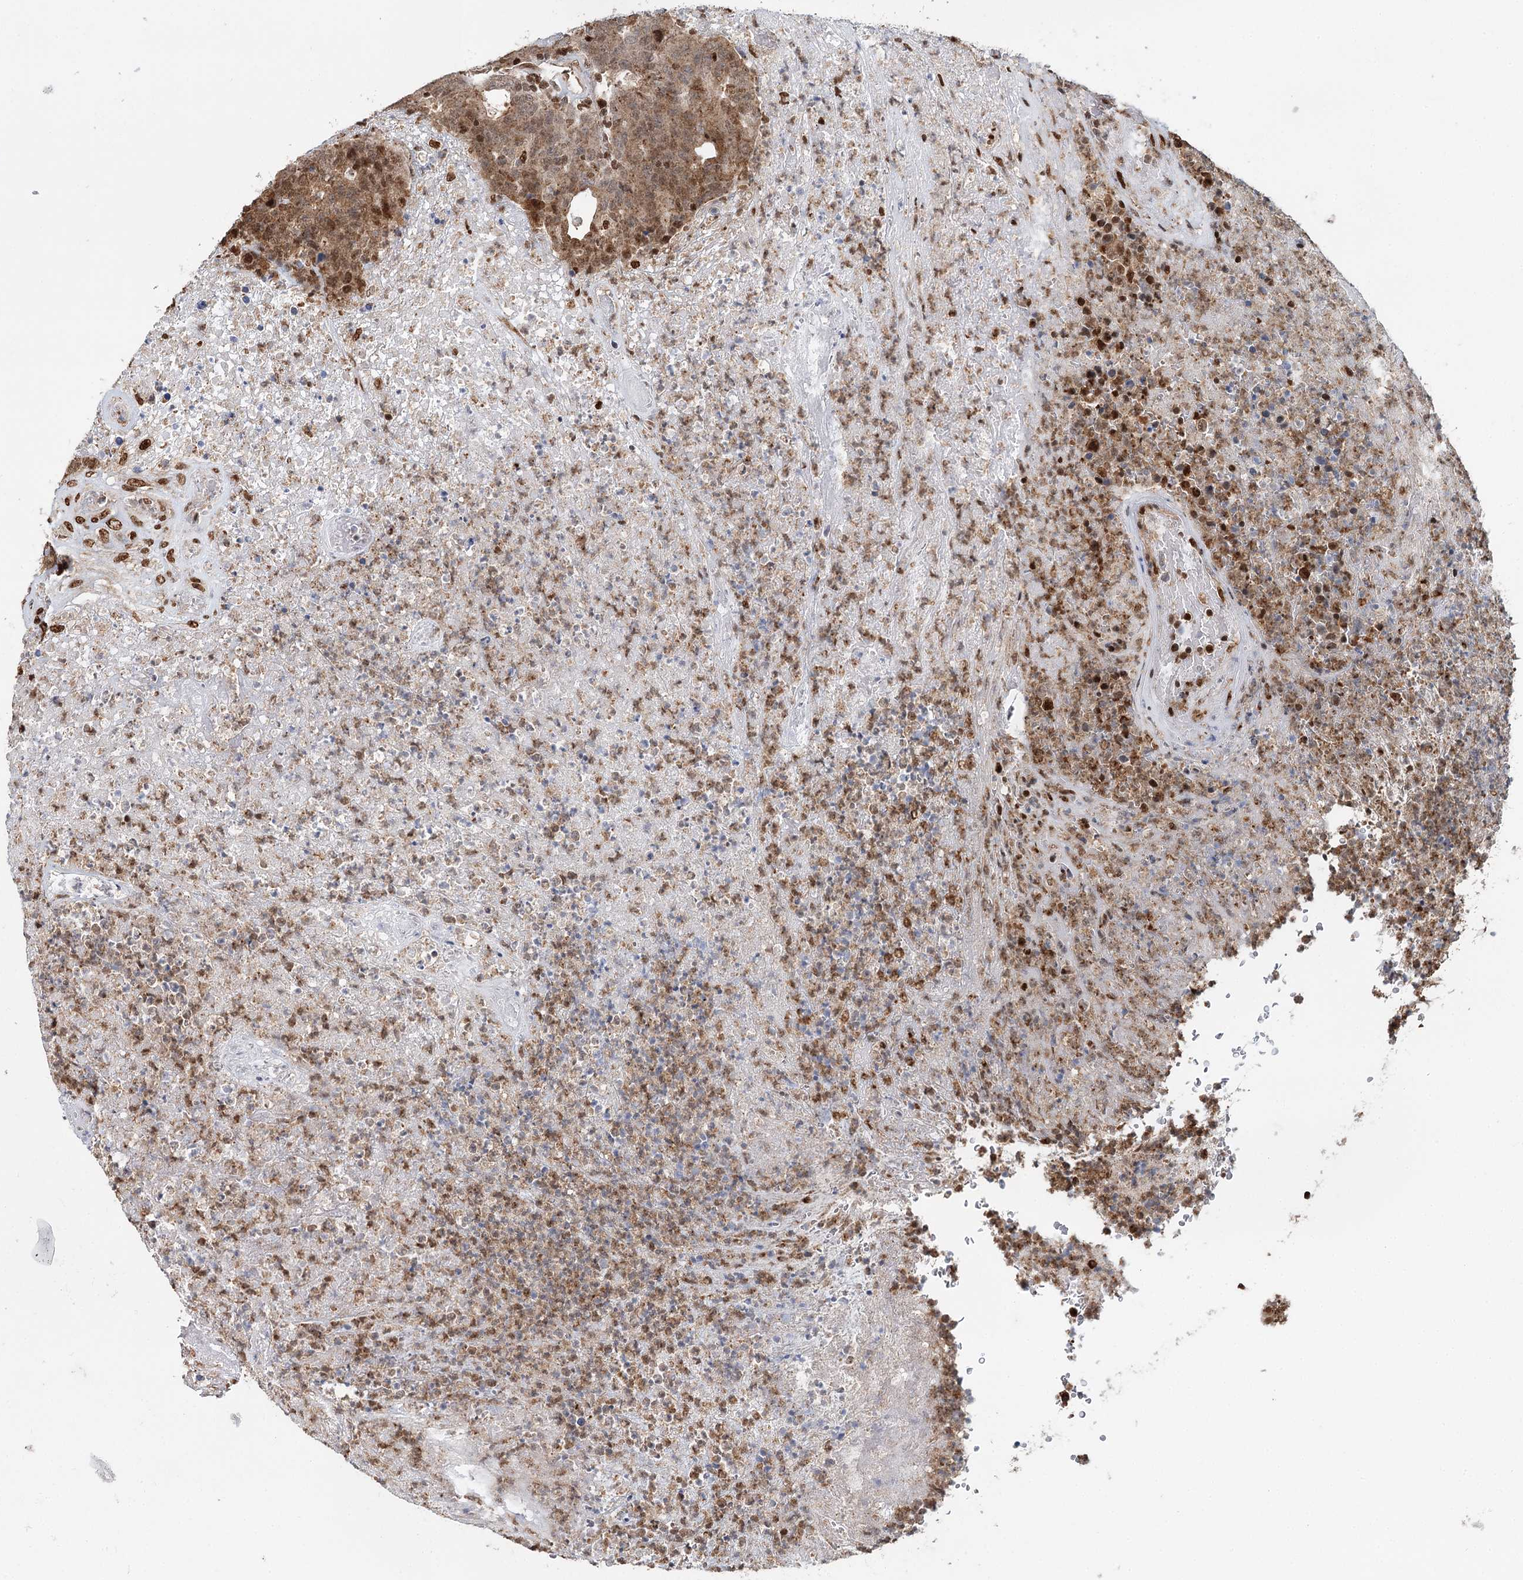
{"staining": {"intensity": "moderate", "quantity": ">75%", "location": "cytoplasmic/membranous,nuclear"}, "tissue": "colorectal cancer", "cell_type": "Tumor cells", "image_type": "cancer", "snomed": [{"axis": "morphology", "description": "Adenocarcinoma, NOS"}, {"axis": "topography", "description": "Colon"}], "caption": "This is a micrograph of immunohistochemistry (IHC) staining of colorectal adenocarcinoma, which shows moderate staining in the cytoplasmic/membranous and nuclear of tumor cells.", "gene": "RPS27A", "patient": {"sex": "female", "age": 75}}